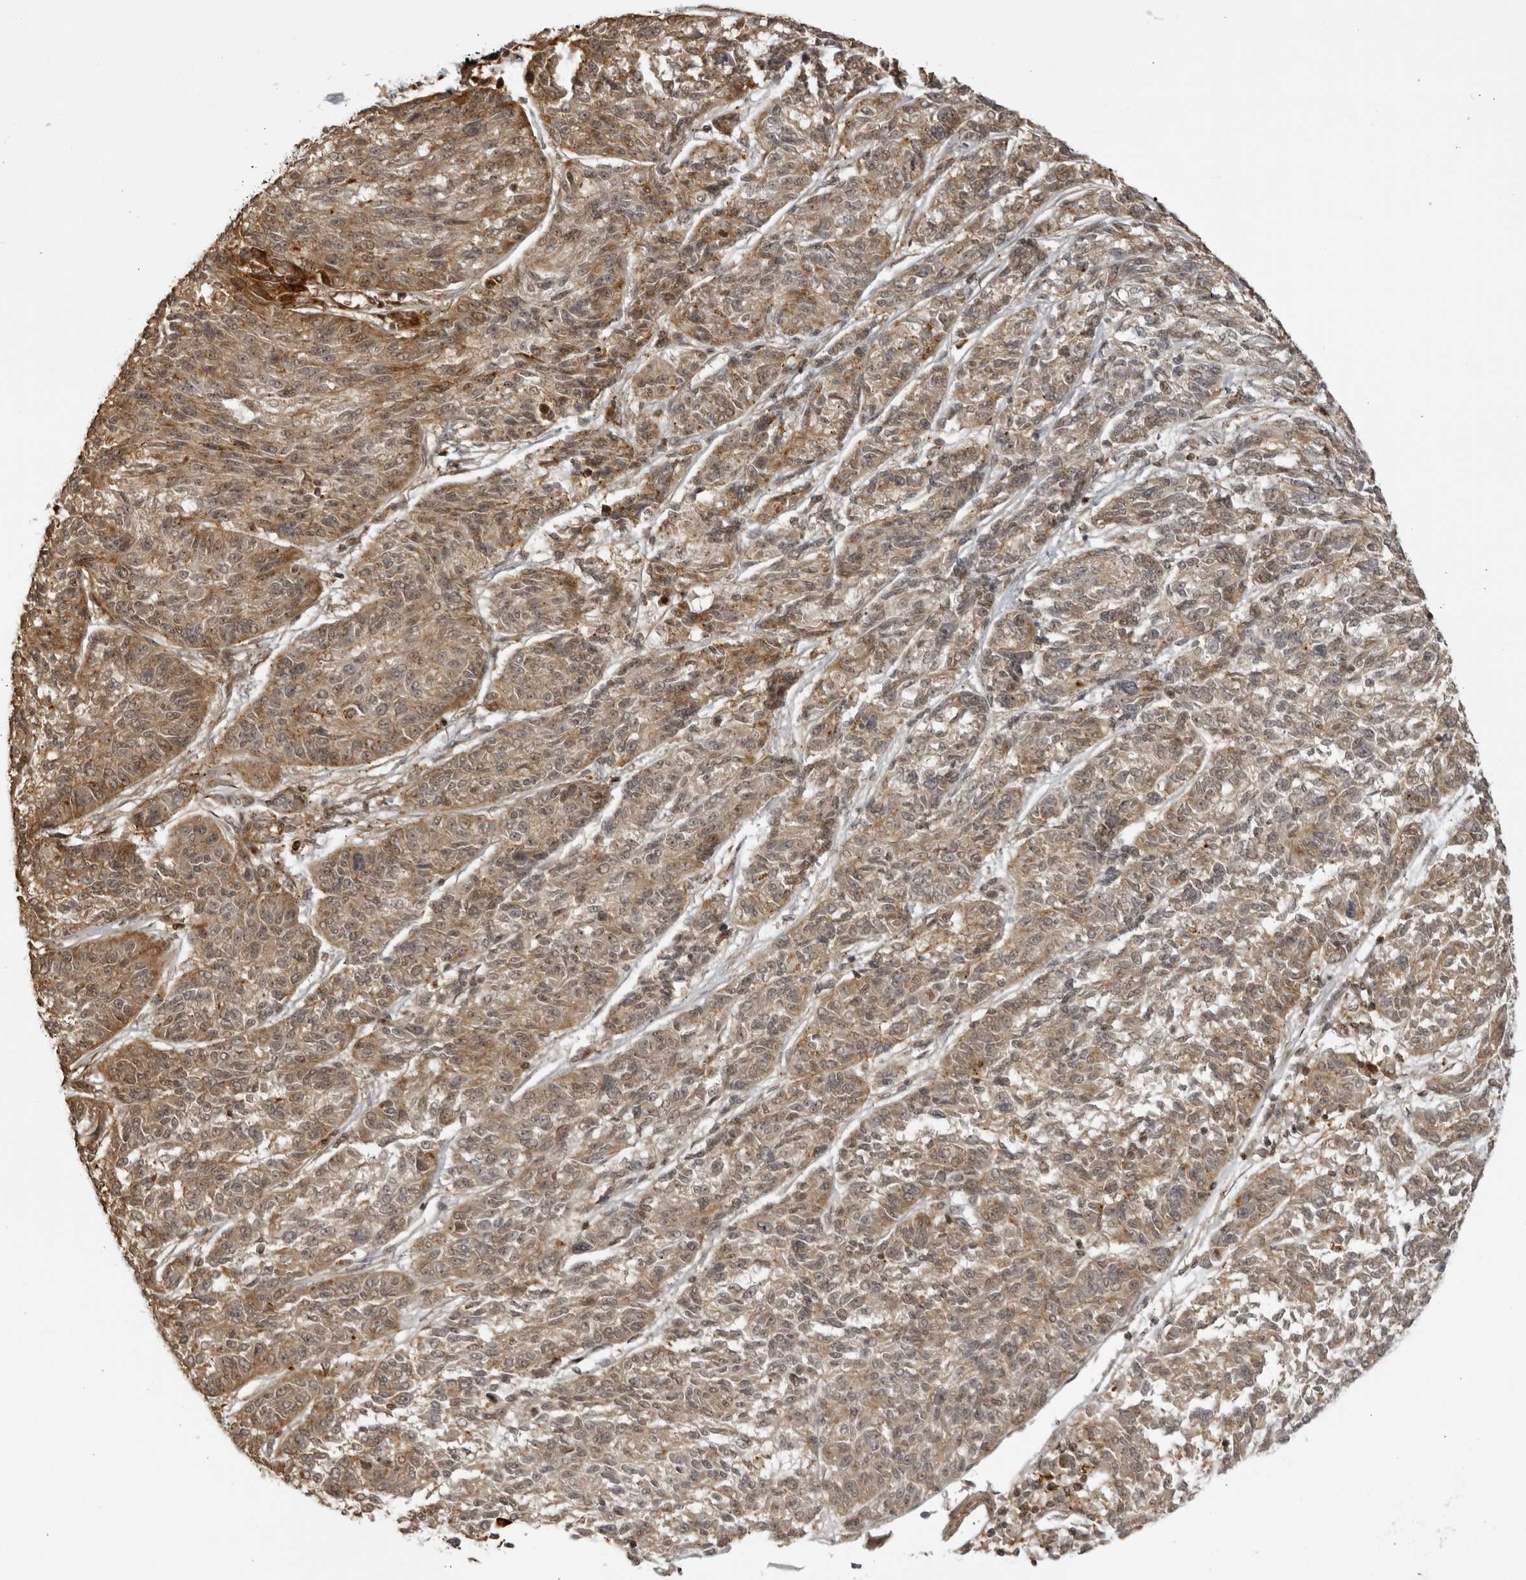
{"staining": {"intensity": "moderate", "quantity": ">75%", "location": "cytoplasmic/membranous"}, "tissue": "melanoma", "cell_type": "Tumor cells", "image_type": "cancer", "snomed": [{"axis": "morphology", "description": "Malignant melanoma, NOS"}, {"axis": "topography", "description": "Skin"}], "caption": "High-magnification brightfield microscopy of melanoma stained with DAB (3,3'-diaminobenzidine) (brown) and counterstained with hematoxylin (blue). tumor cells exhibit moderate cytoplasmic/membranous staining is seen in approximately>75% of cells. (brown staining indicates protein expression, while blue staining denotes nuclei).", "gene": "TCF21", "patient": {"sex": "male", "age": 53}}